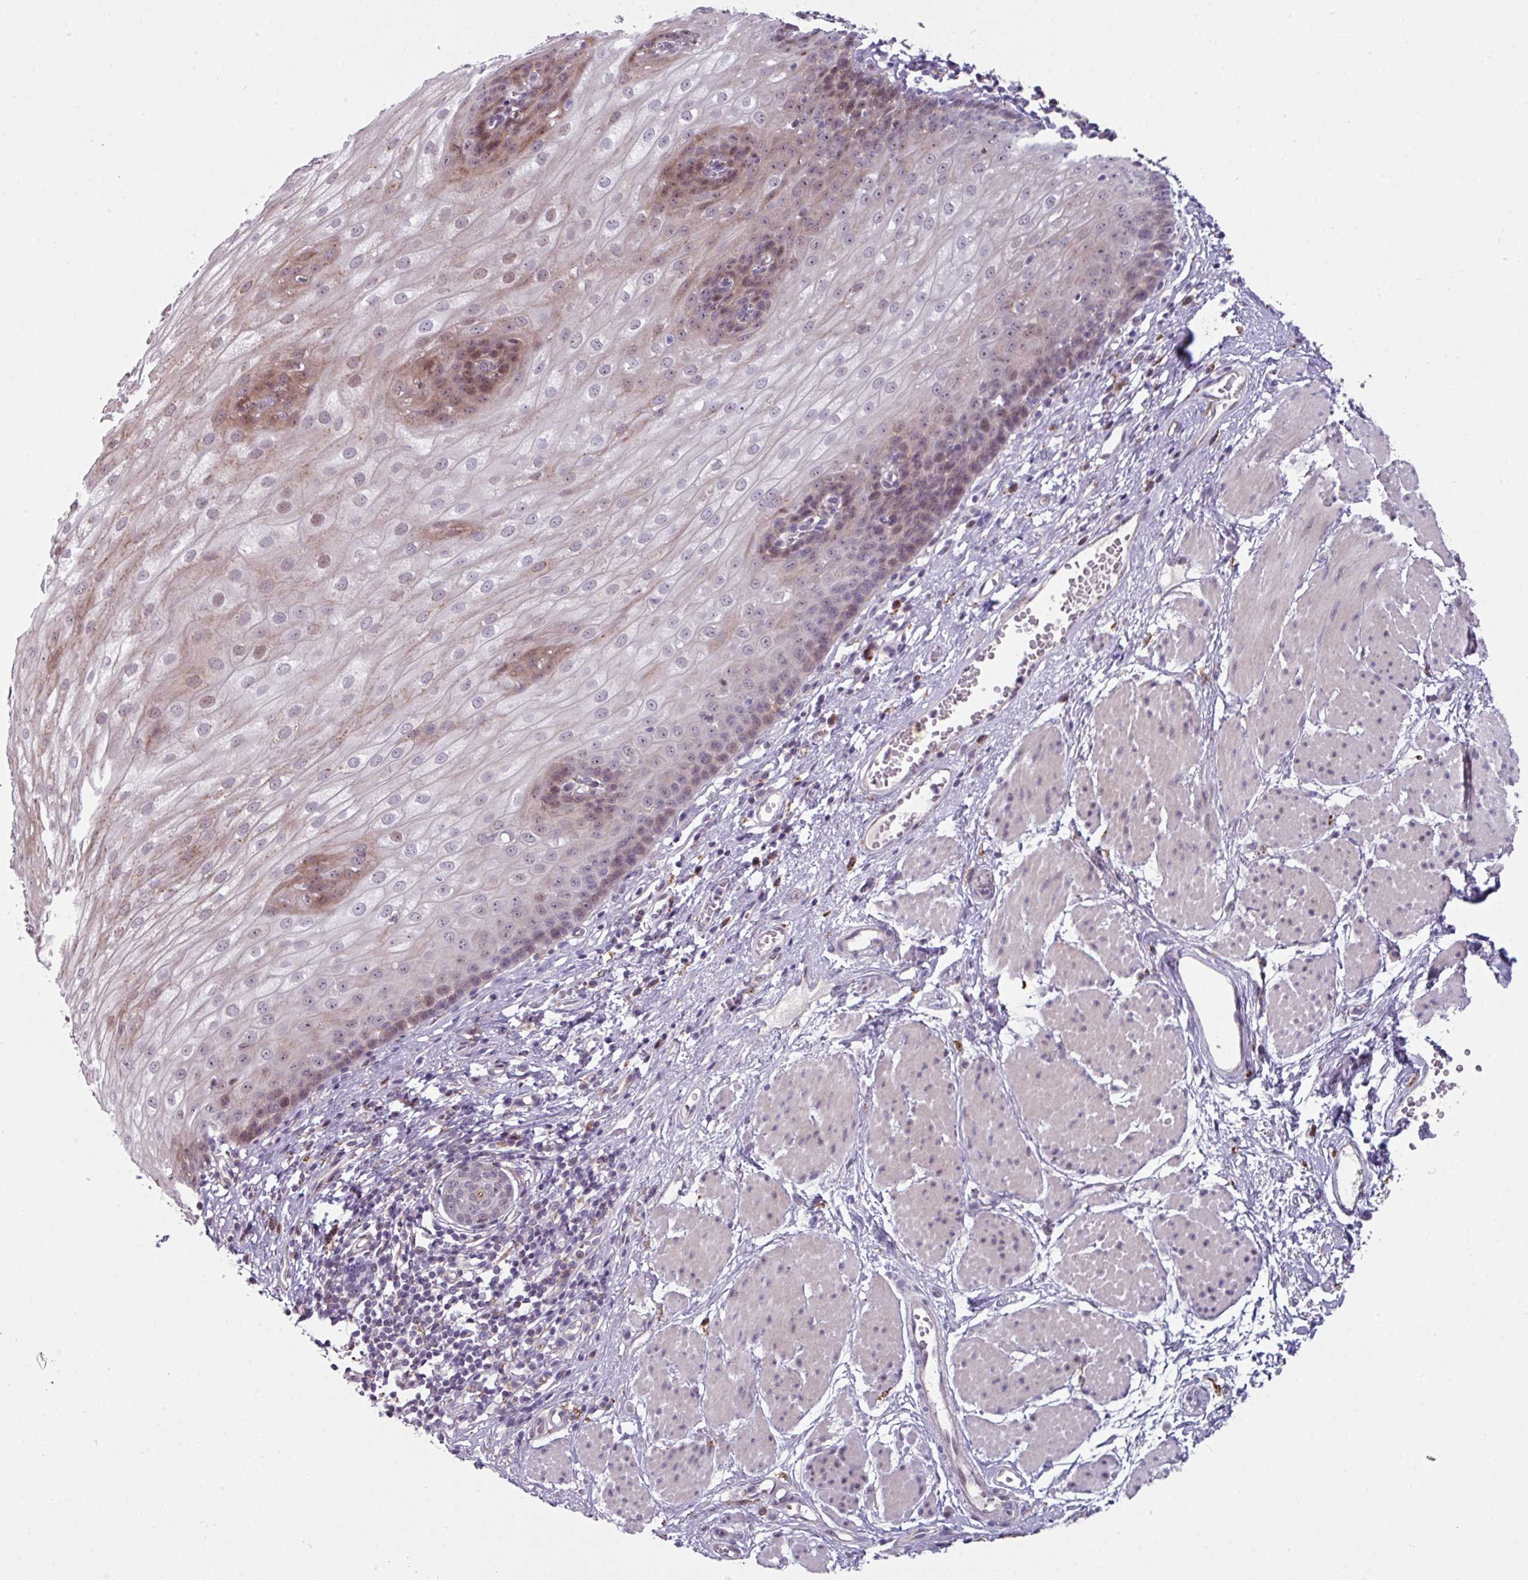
{"staining": {"intensity": "moderate", "quantity": "25%-75%", "location": "nuclear"}, "tissue": "esophagus", "cell_type": "Squamous epithelial cells", "image_type": "normal", "snomed": [{"axis": "morphology", "description": "Normal tissue, NOS"}, {"axis": "topography", "description": "Esophagus"}], "caption": "A brown stain highlights moderate nuclear staining of a protein in squamous epithelial cells of normal human esophagus. (Brightfield microscopy of DAB IHC at high magnification).", "gene": "BMS1", "patient": {"sex": "male", "age": 69}}